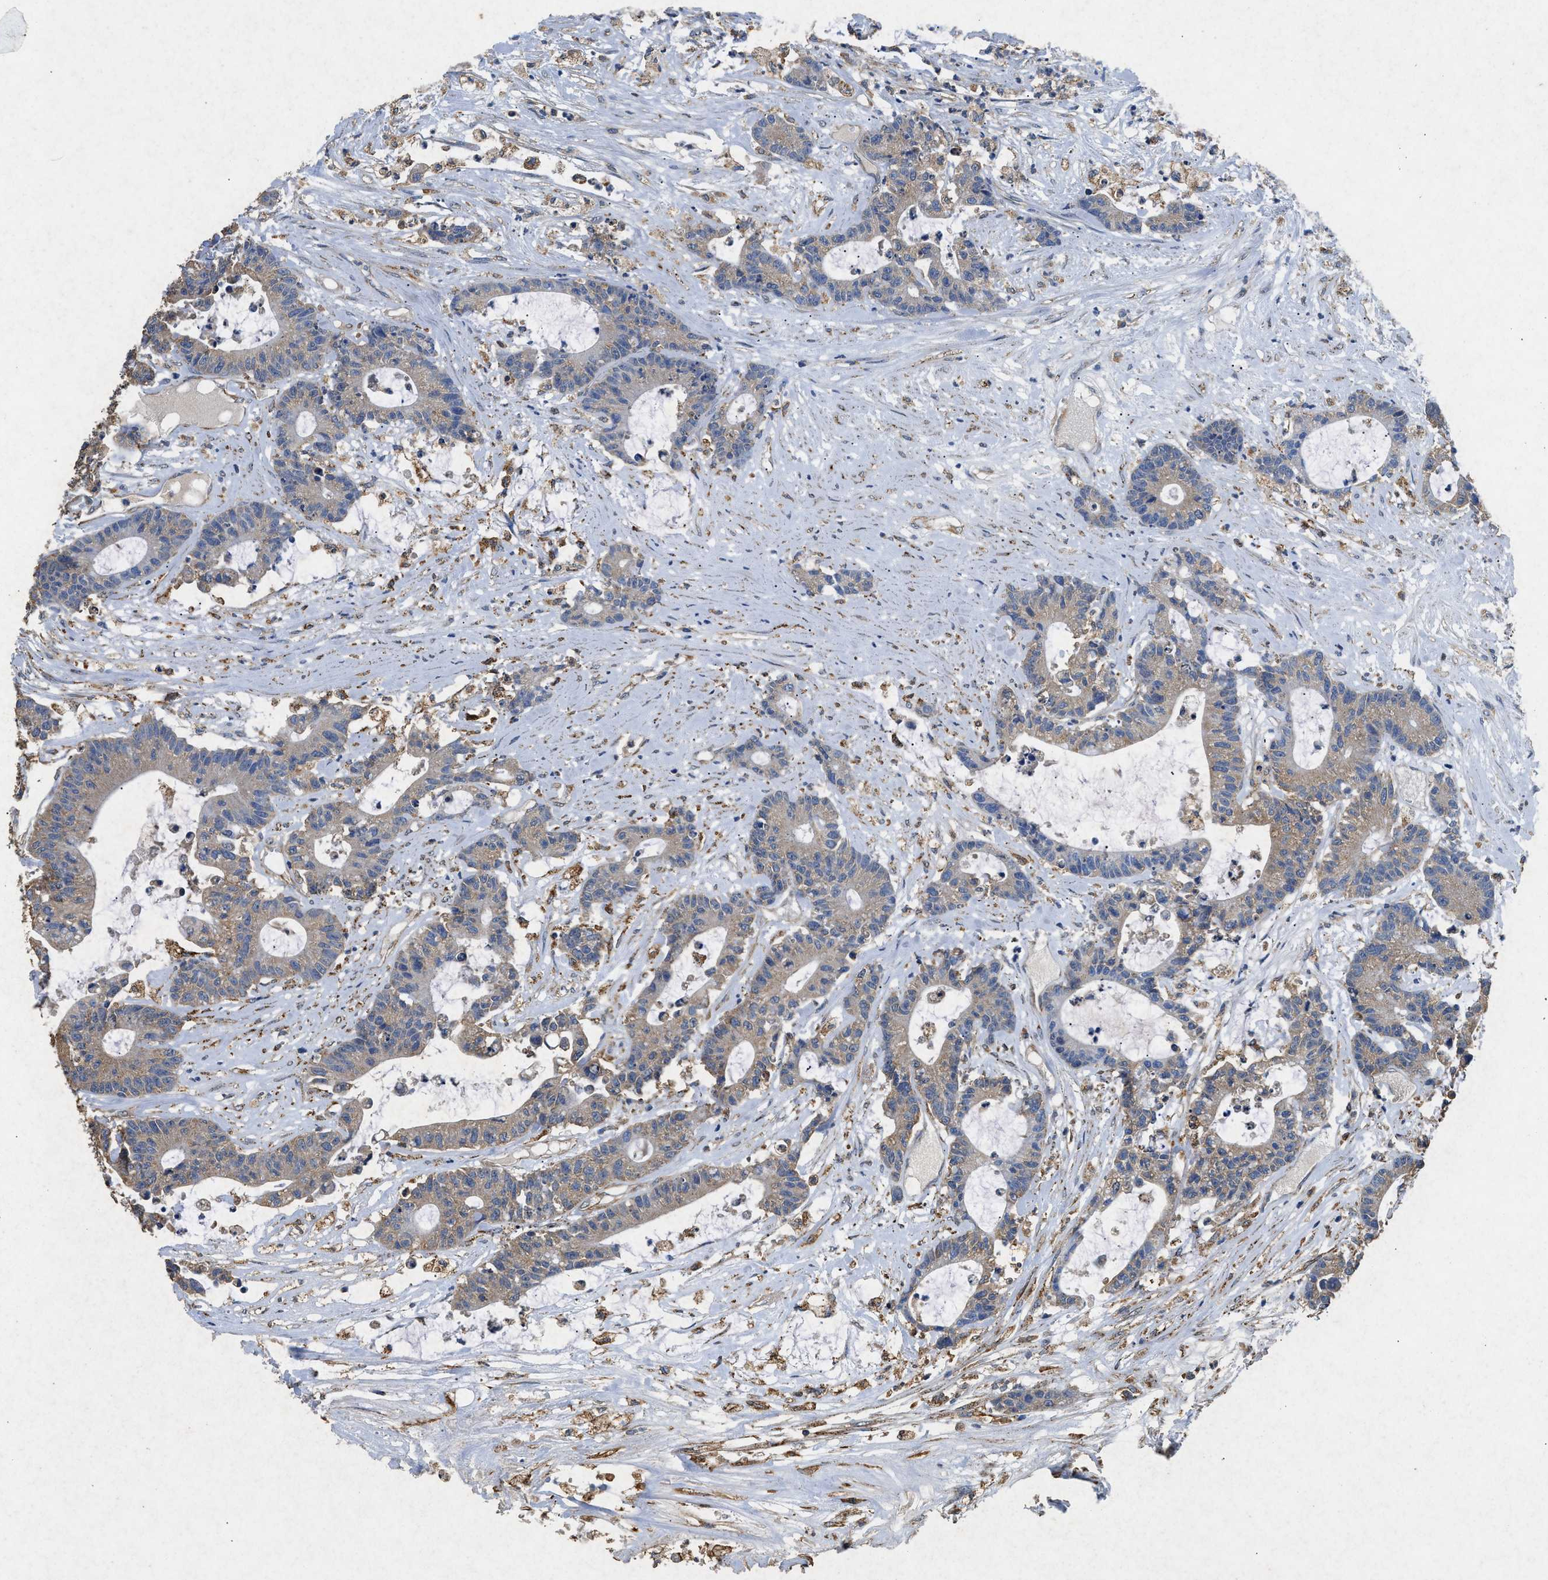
{"staining": {"intensity": "moderate", "quantity": ">75%", "location": "cytoplasmic/membranous"}, "tissue": "colorectal cancer", "cell_type": "Tumor cells", "image_type": "cancer", "snomed": [{"axis": "morphology", "description": "Adenocarcinoma, NOS"}, {"axis": "topography", "description": "Colon"}], "caption": "Colorectal adenocarcinoma tissue displays moderate cytoplasmic/membranous staining in about >75% of tumor cells The protein of interest is stained brown, and the nuclei are stained in blue (DAB (3,3'-diaminobenzidine) IHC with brightfield microscopy, high magnification).", "gene": "CDK15", "patient": {"sex": "female", "age": 84}}